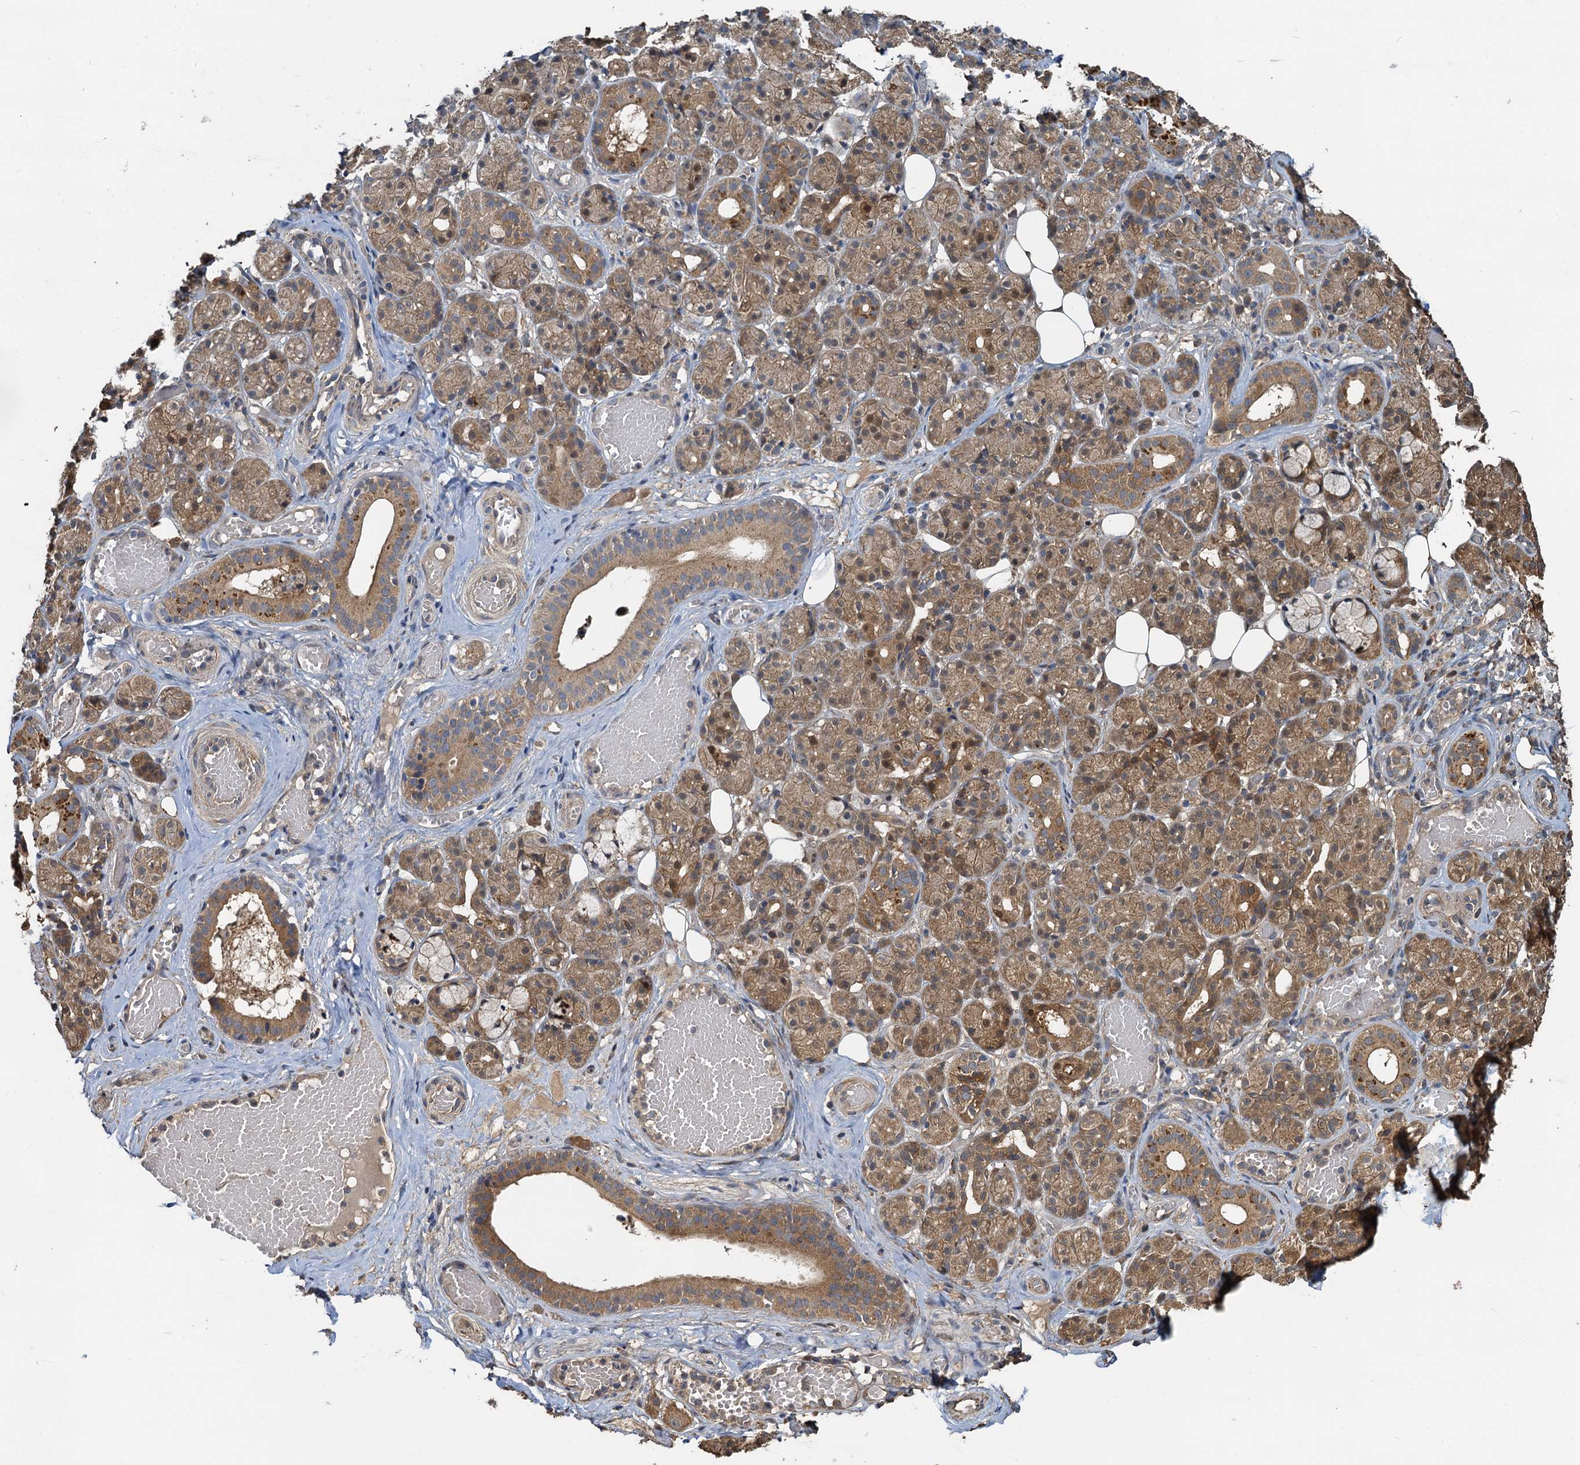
{"staining": {"intensity": "moderate", "quantity": ">75%", "location": "cytoplasmic/membranous"}, "tissue": "salivary gland", "cell_type": "Glandular cells", "image_type": "normal", "snomed": [{"axis": "morphology", "description": "Normal tissue, NOS"}, {"axis": "topography", "description": "Salivary gland"}], "caption": "Immunohistochemical staining of unremarkable salivary gland demonstrates moderate cytoplasmic/membranous protein positivity in approximately >75% of glandular cells. (DAB IHC with brightfield microscopy, high magnification).", "gene": "HYI", "patient": {"sex": "male", "age": 63}}